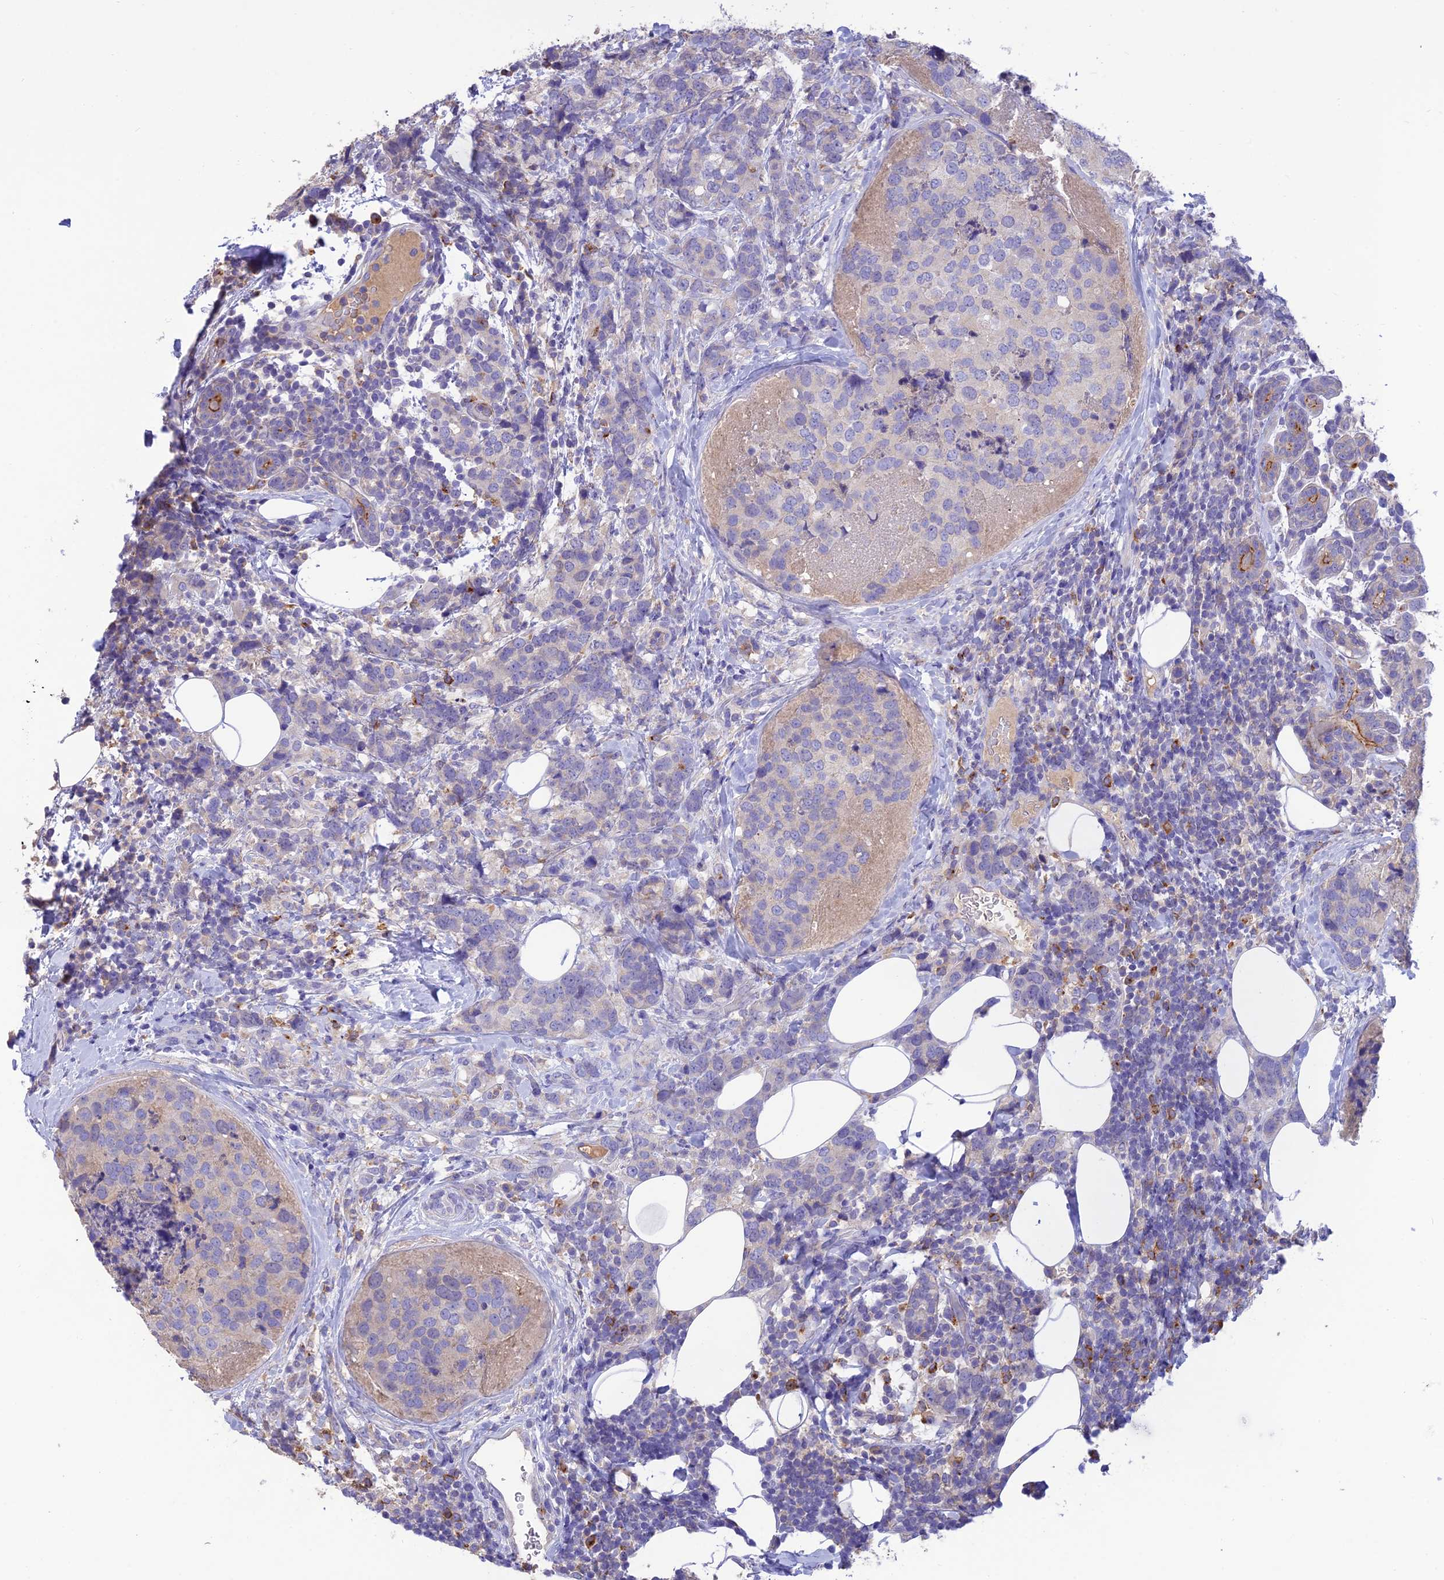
{"staining": {"intensity": "negative", "quantity": "none", "location": "none"}, "tissue": "breast cancer", "cell_type": "Tumor cells", "image_type": "cancer", "snomed": [{"axis": "morphology", "description": "Lobular carcinoma"}, {"axis": "topography", "description": "Breast"}], "caption": "A histopathology image of human breast cancer (lobular carcinoma) is negative for staining in tumor cells.", "gene": "SFT2D2", "patient": {"sex": "female", "age": 59}}